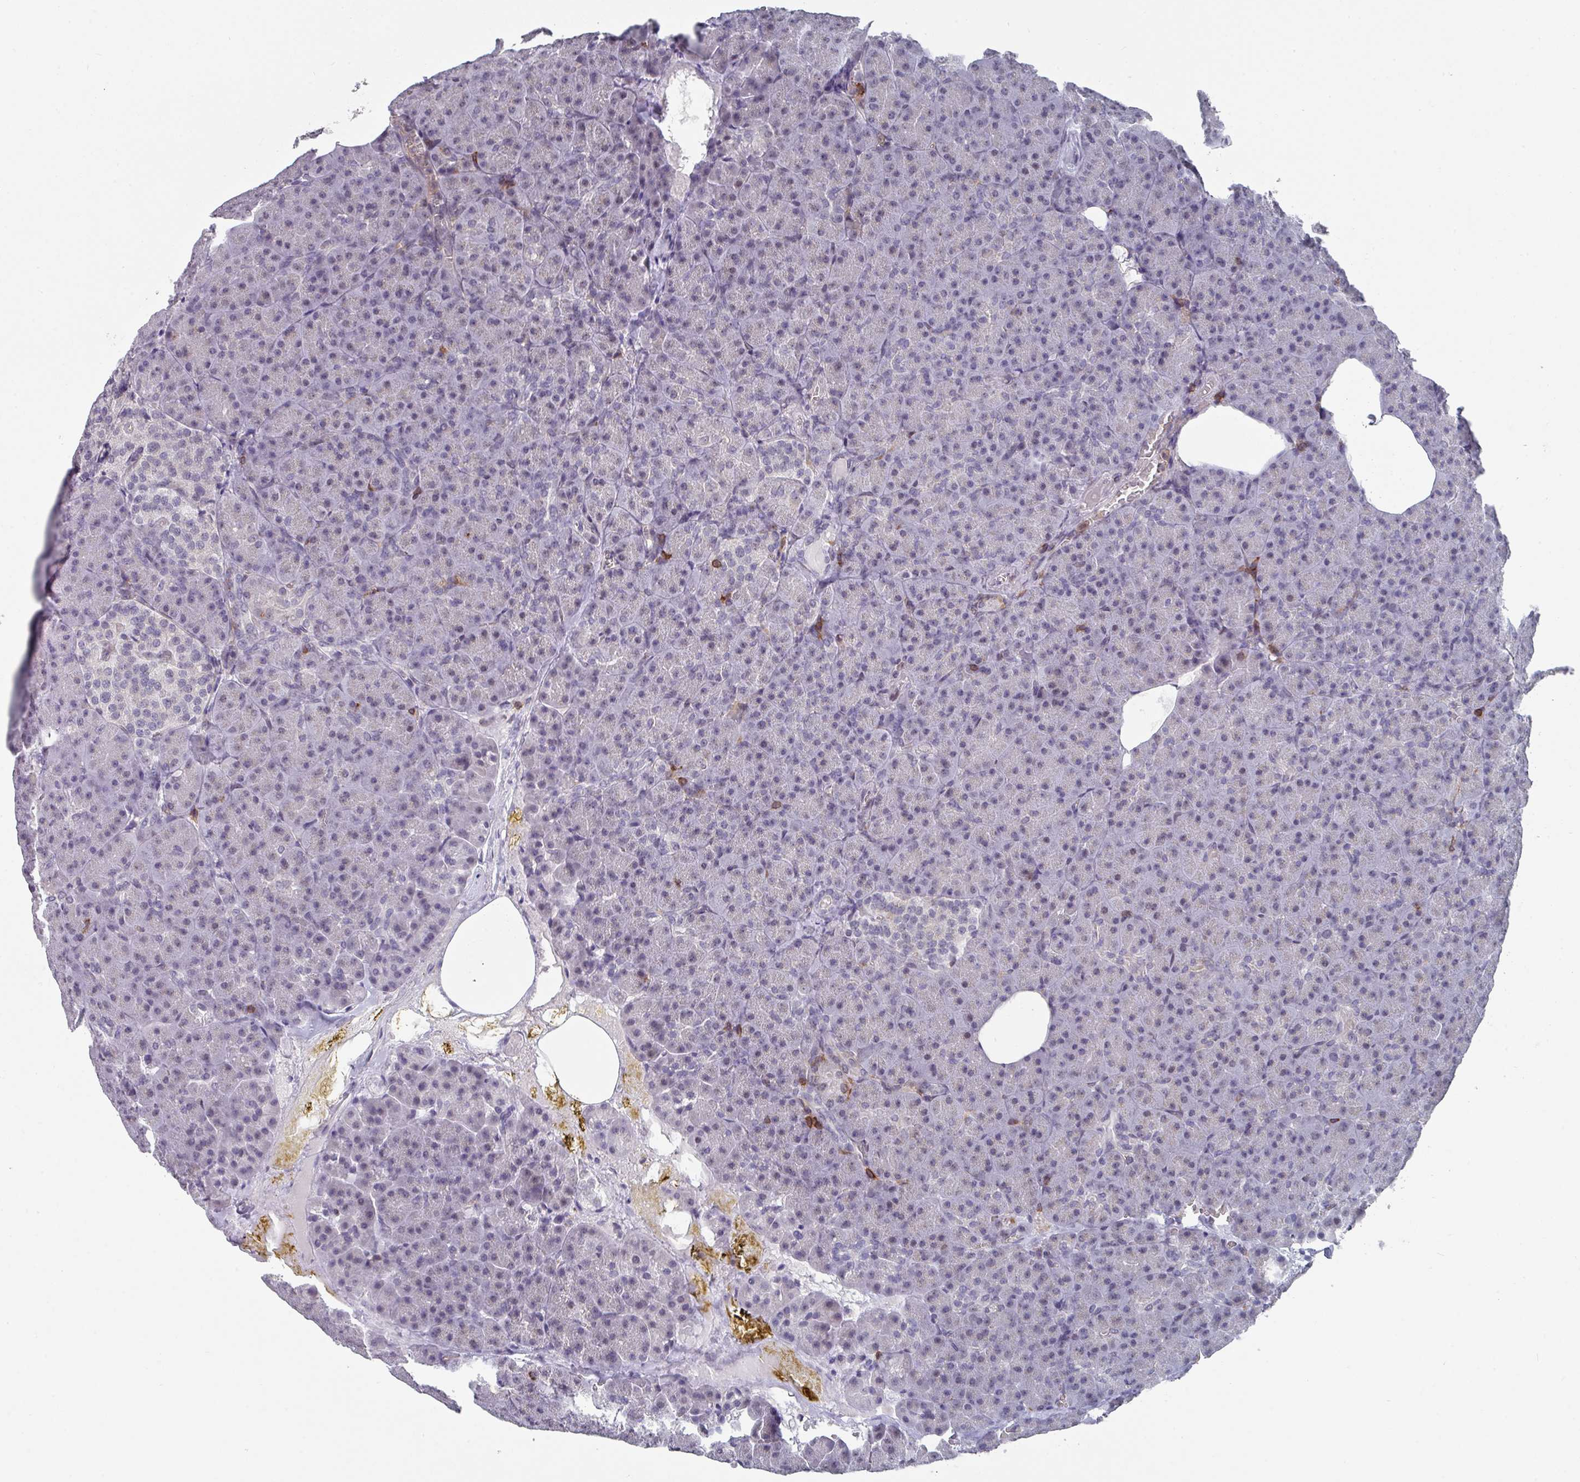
{"staining": {"intensity": "negative", "quantity": "none", "location": "none"}, "tissue": "pancreas", "cell_type": "Exocrine glandular cells", "image_type": "normal", "snomed": [{"axis": "morphology", "description": "Normal tissue, NOS"}, {"axis": "topography", "description": "Pancreas"}], "caption": "Benign pancreas was stained to show a protein in brown. There is no significant staining in exocrine glandular cells. The staining is performed using DAB brown chromogen with nuclei counter-stained in using hematoxylin.", "gene": "RASAL3", "patient": {"sex": "female", "age": 74}}